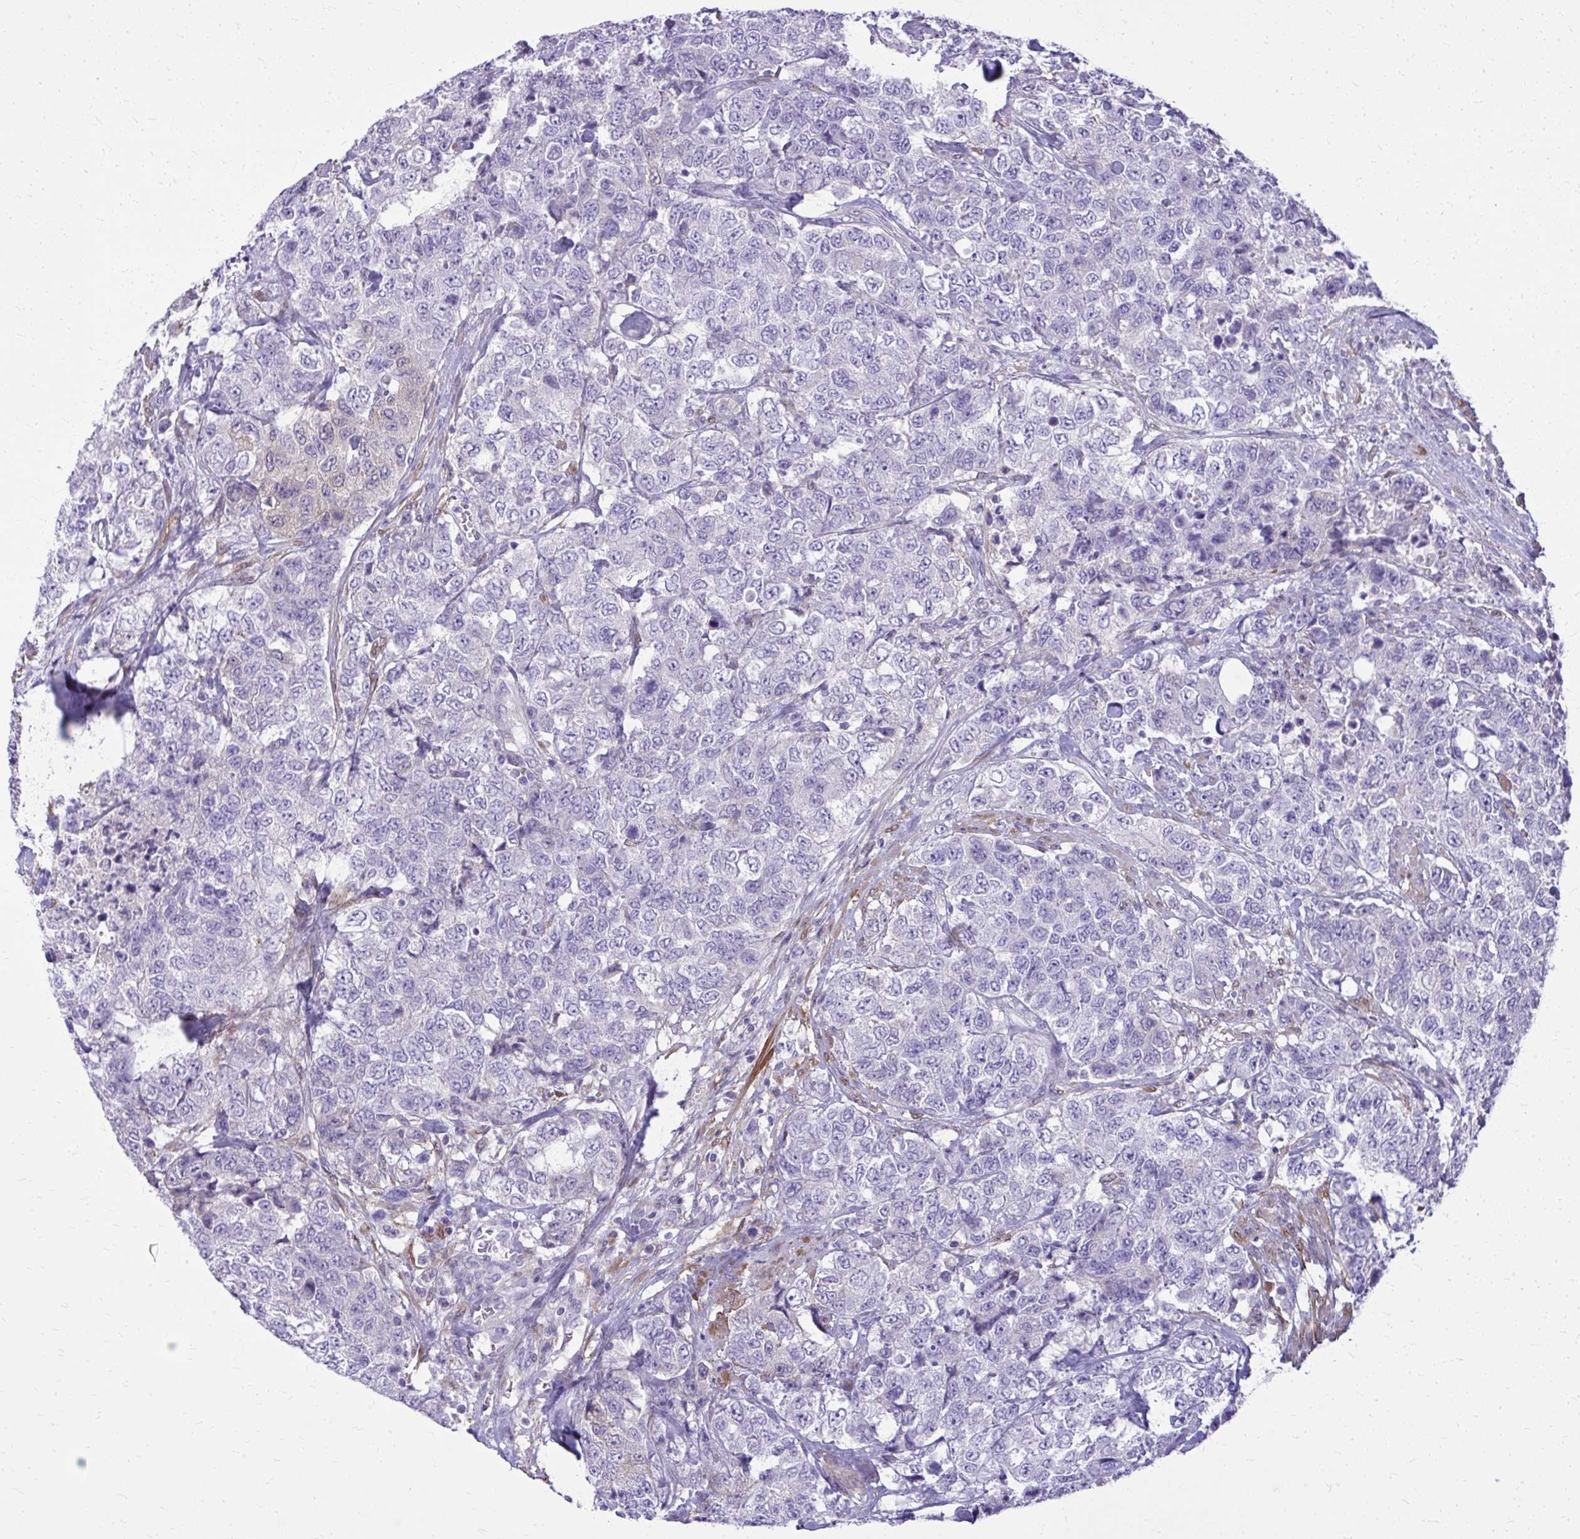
{"staining": {"intensity": "negative", "quantity": "none", "location": "none"}, "tissue": "urothelial cancer", "cell_type": "Tumor cells", "image_type": "cancer", "snomed": [{"axis": "morphology", "description": "Urothelial carcinoma, High grade"}, {"axis": "topography", "description": "Urinary bladder"}], "caption": "High-grade urothelial carcinoma was stained to show a protein in brown. There is no significant staining in tumor cells. (IHC, brightfield microscopy, high magnification).", "gene": "NNMT", "patient": {"sex": "female", "age": 78}}